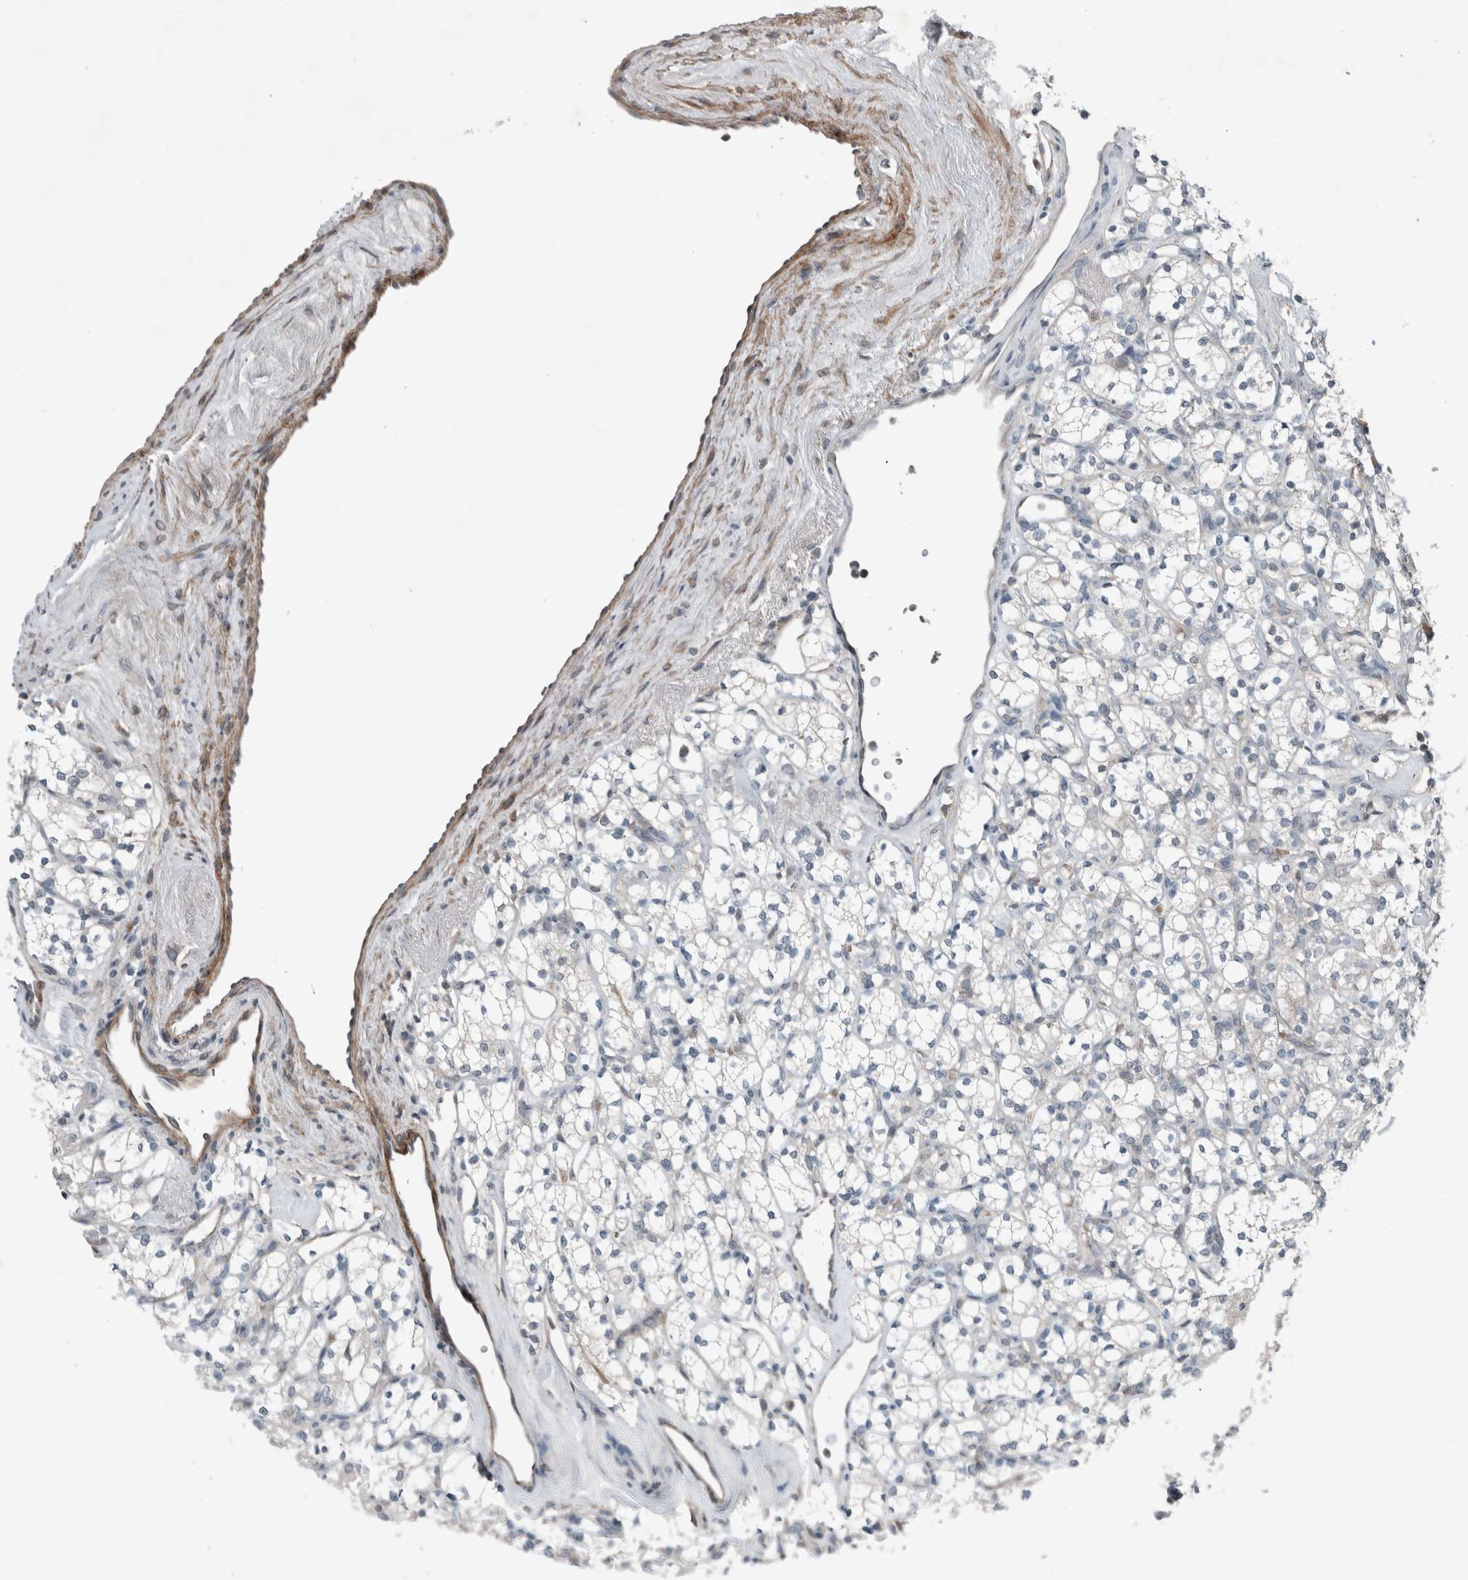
{"staining": {"intensity": "negative", "quantity": "none", "location": "none"}, "tissue": "renal cancer", "cell_type": "Tumor cells", "image_type": "cancer", "snomed": [{"axis": "morphology", "description": "Adenocarcinoma, NOS"}, {"axis": "topography", "description": "Kidney"}], "caption": "Micrograph shows no significant protein expression in tumor cells of renal adenocarcinoma.", "gene": "JADE2", "patient": {"sex": "male", "age": 77}}